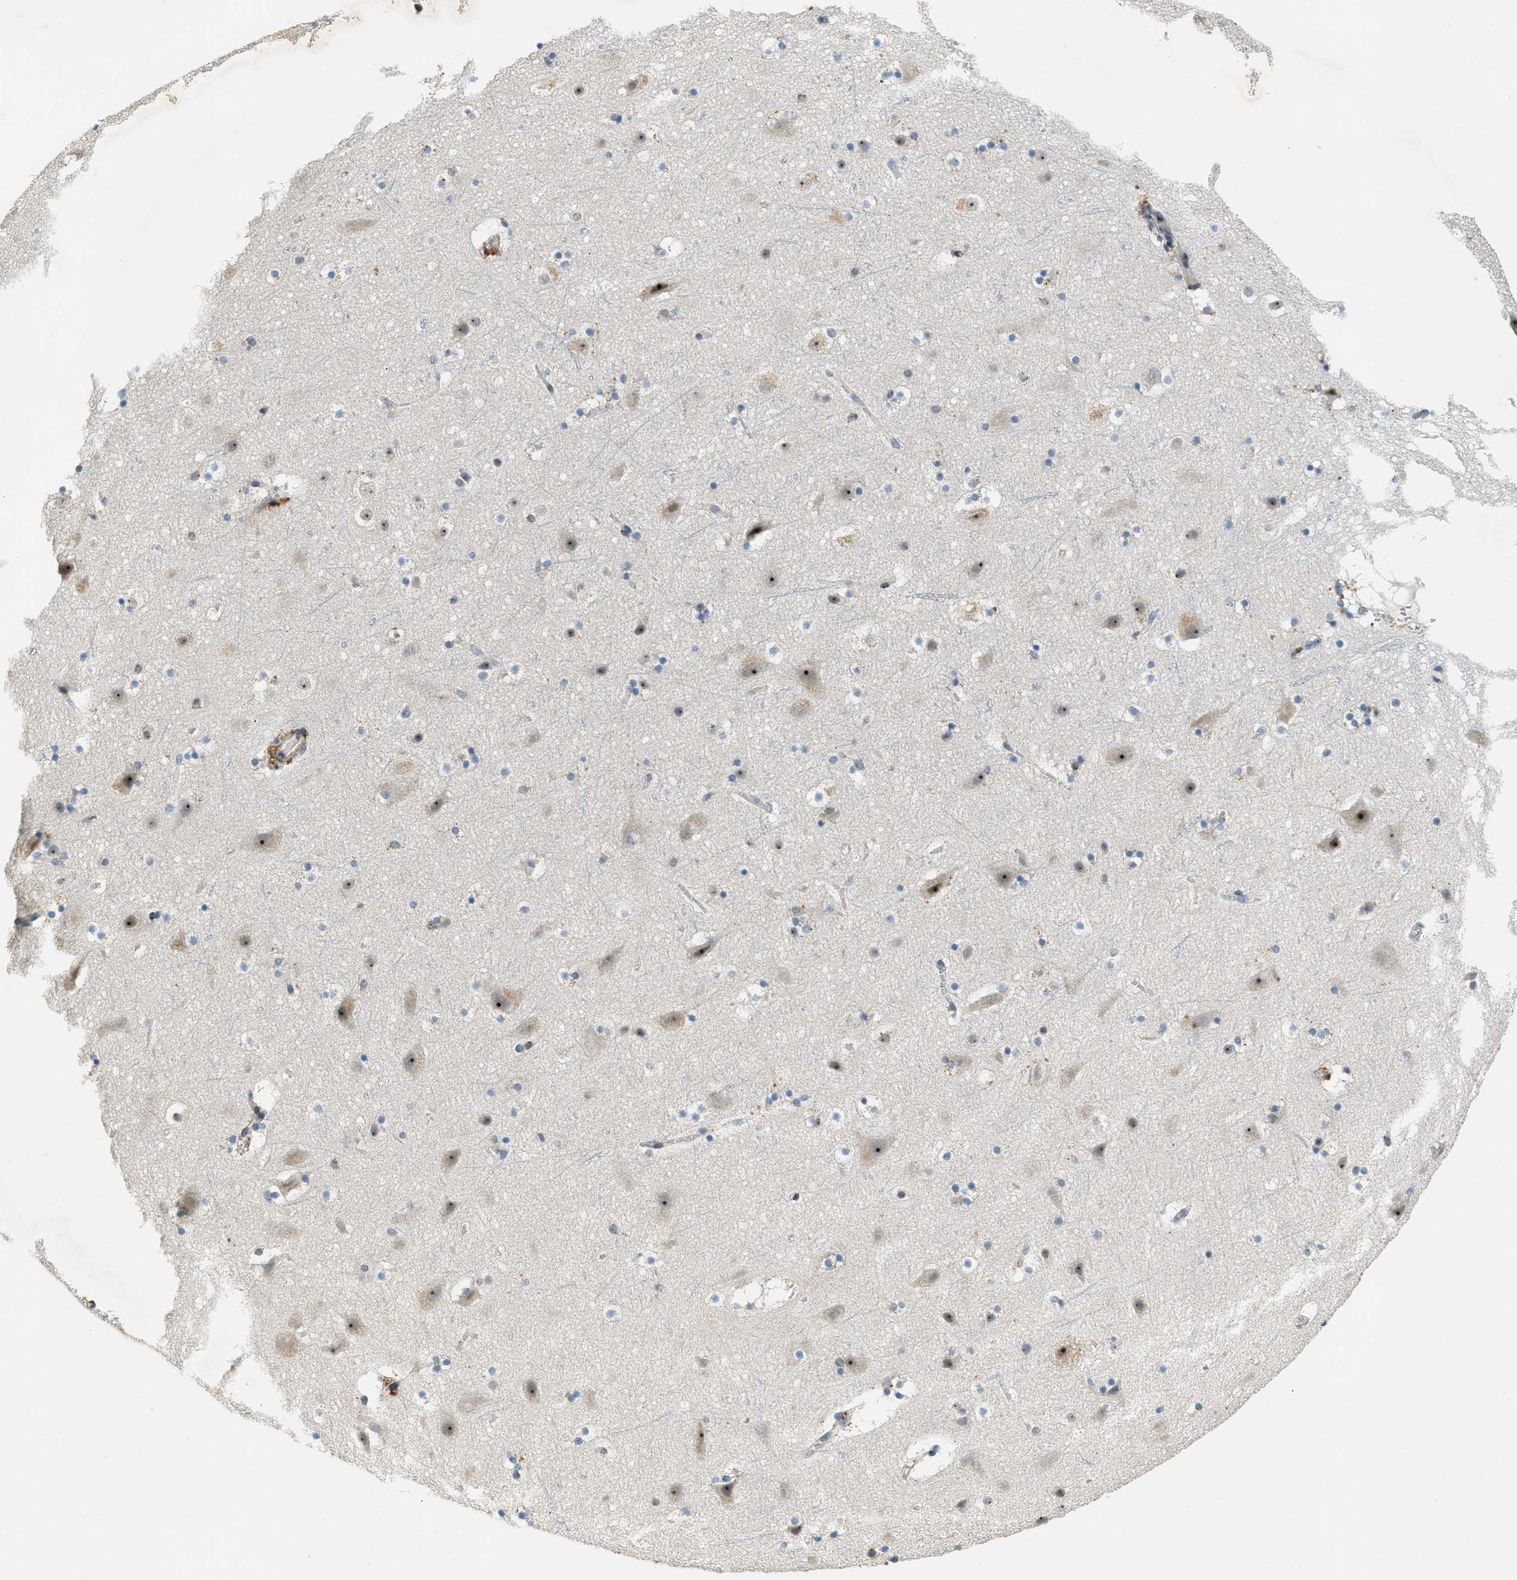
{"staining": {"intensity": "weak", "quantity": ">75%", "location": "nuclear"}, "tissue": "cerebral cortex", "cell_type": "Endothelial cells", "image_type": "normal", "snomed": [{"axis": "morphology", "description": "Normal tissue, NOS"}, {"axis": "topography", "description": "Cerebral cortex"}], "caption": "Protein analysis of unremarkable cerebral cortex shows weak nuclear positivity in about >75% of endothelial cells.", "gene": "DDX47", "patient": {"sex": "male", "age": 45}}